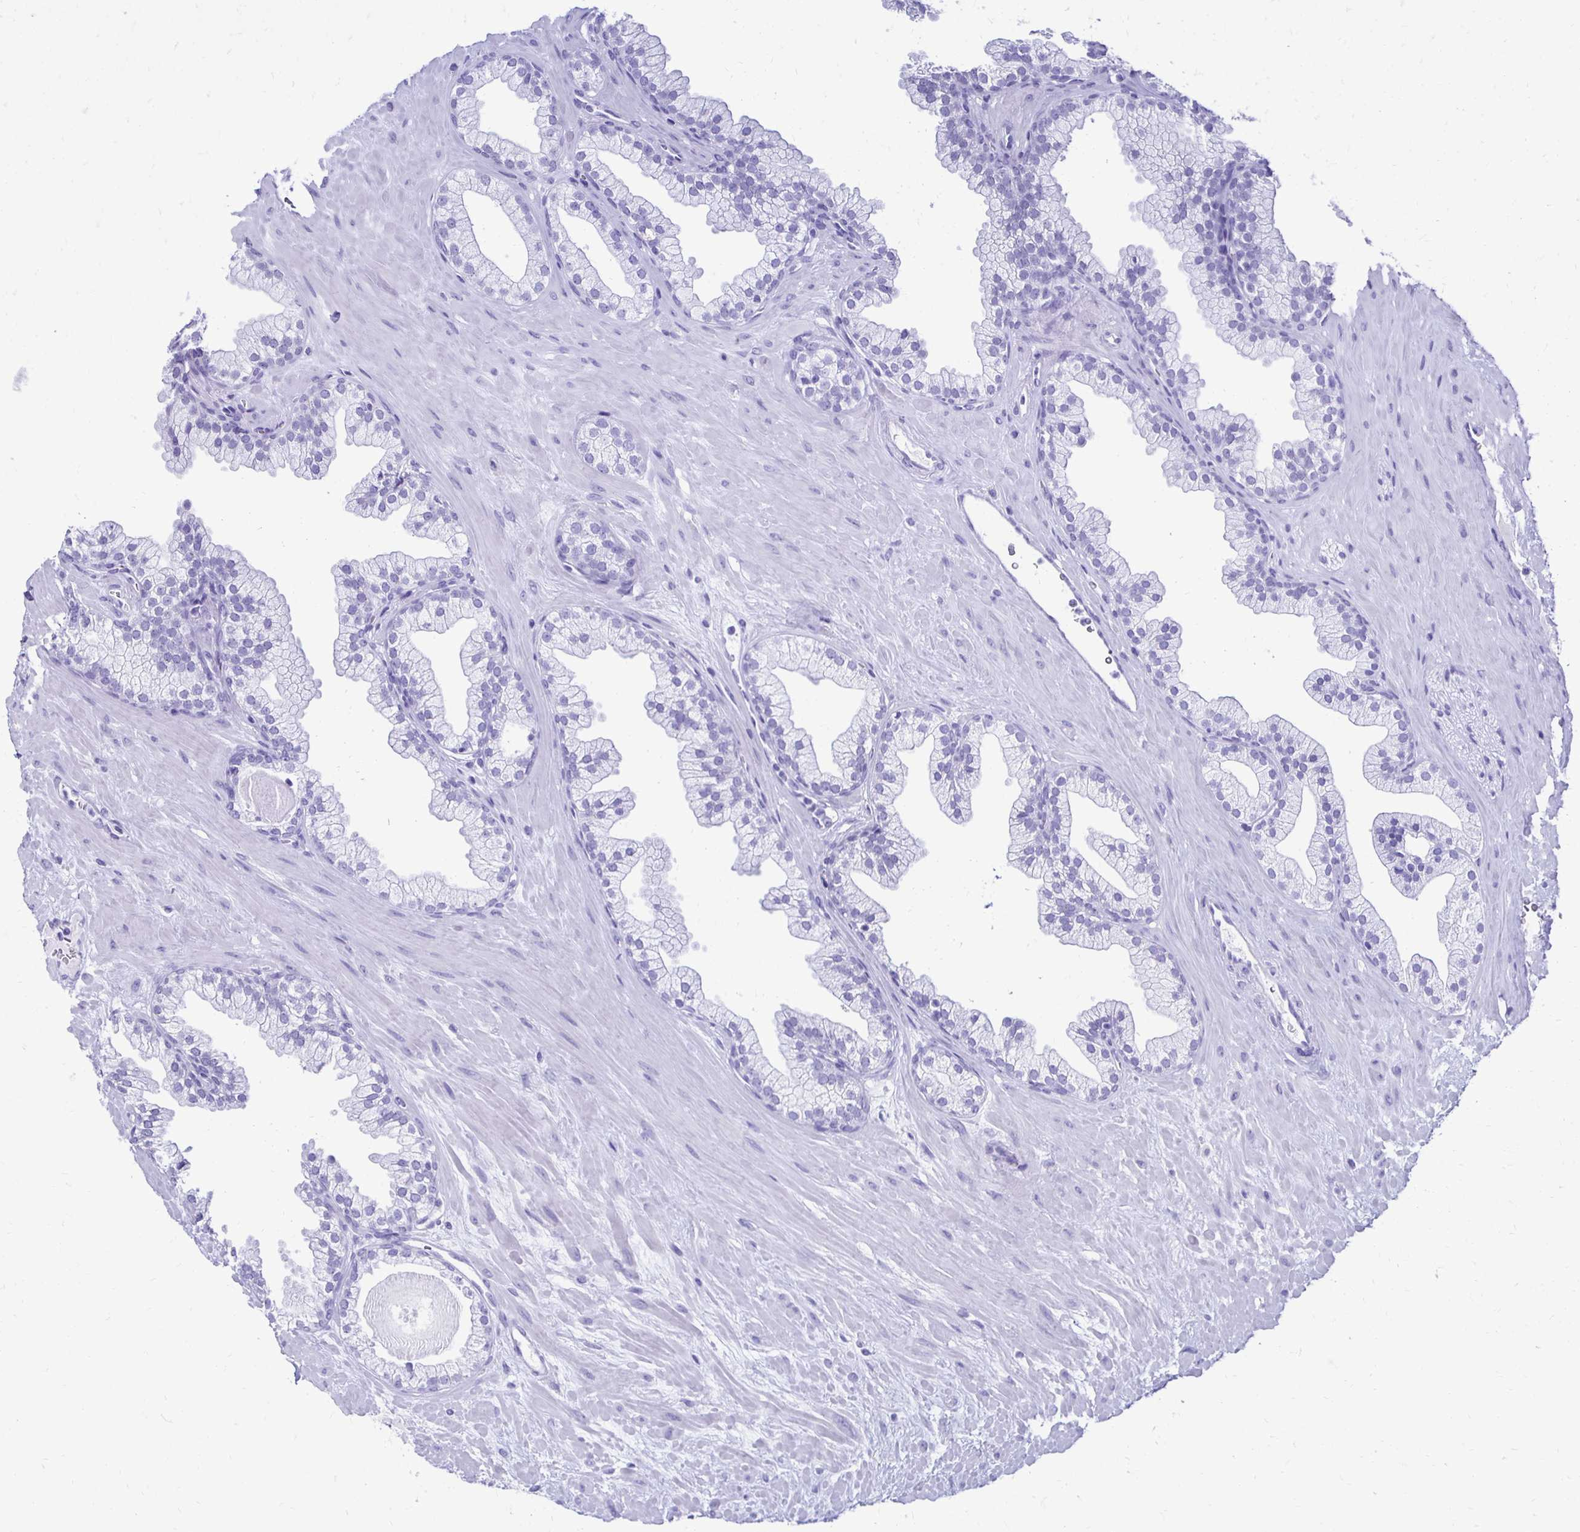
{"staining": {"intensity": "negative", "quantity": "none", "location": "none"}, "tissue": "prostate", "cell_type": "Glandular cells", "image_type": "normal", "snomed": [{"axis": "morphology", "description": "Normal tissue, NOS"}, {"axis": "topography", "description": "Prostate"}, {"axis": "topography", "description": "Peripheral nerve tissue"}], "caption": "This is a histopathology image of immunohistochemistry (IHC) staining of normal prostate, which shows no expression in glandular cells.", "gene": "CST5", "patient": {"sex": "male", "age": 61}}